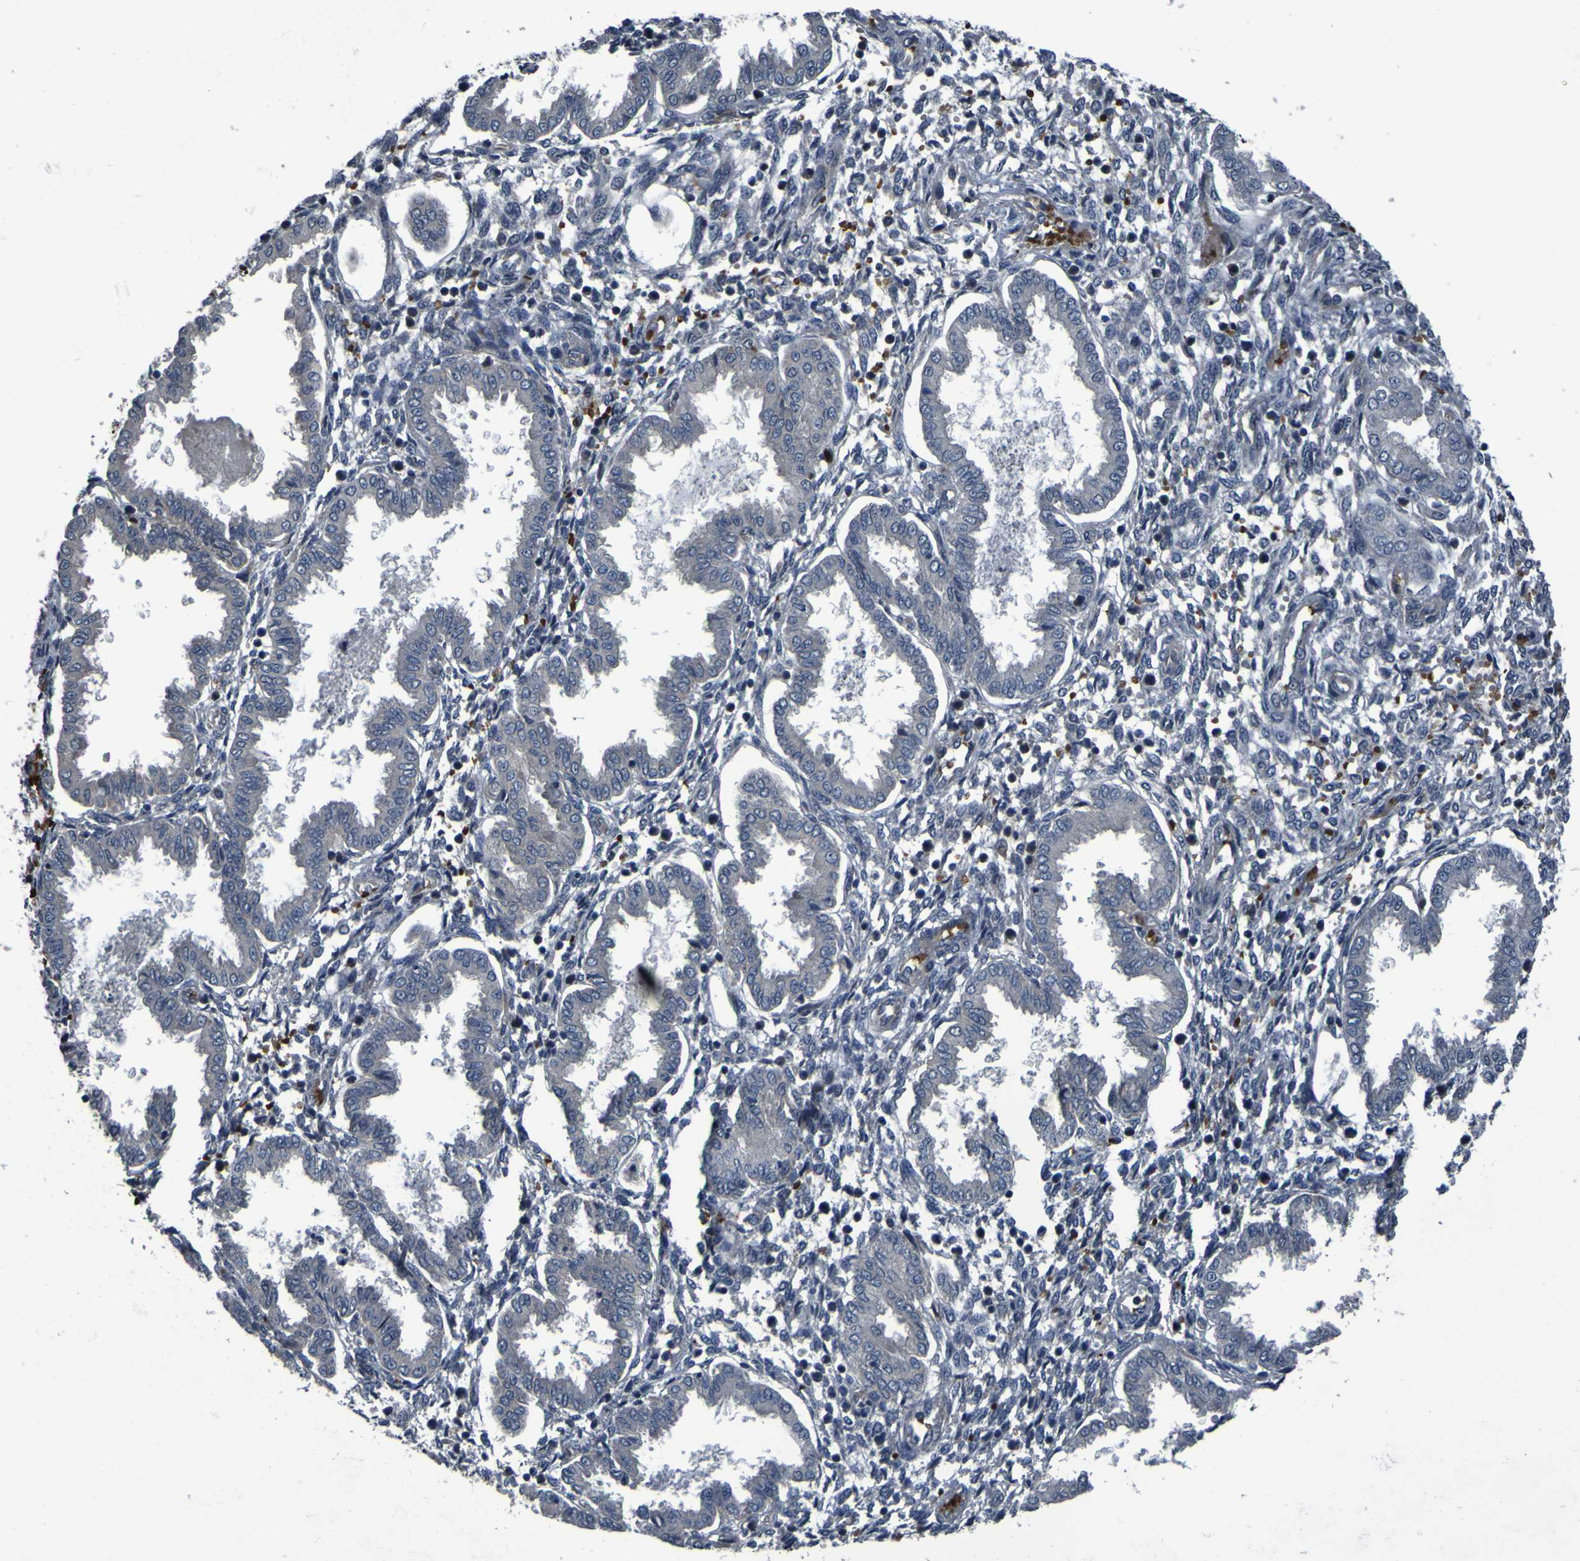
{"staining": {"intensity": "negative", "quantity": "none", "location": "none"}, "tissue": "endometrium", "cell_type": "Cells in endometrial stroma", "image_type": "normal", "snomed": [{"axis": "morphology", "description": "Normal tissue, NOS"}, {"axis": "topography", "description": "Endometrium"}], "caption": "Benign endometrium was stained to show a protein in brown. There is no significant staining in cells in endometrial stroma.", "gene": "GRAMD1A", "patient": {"sex": "female", "age": 33}}